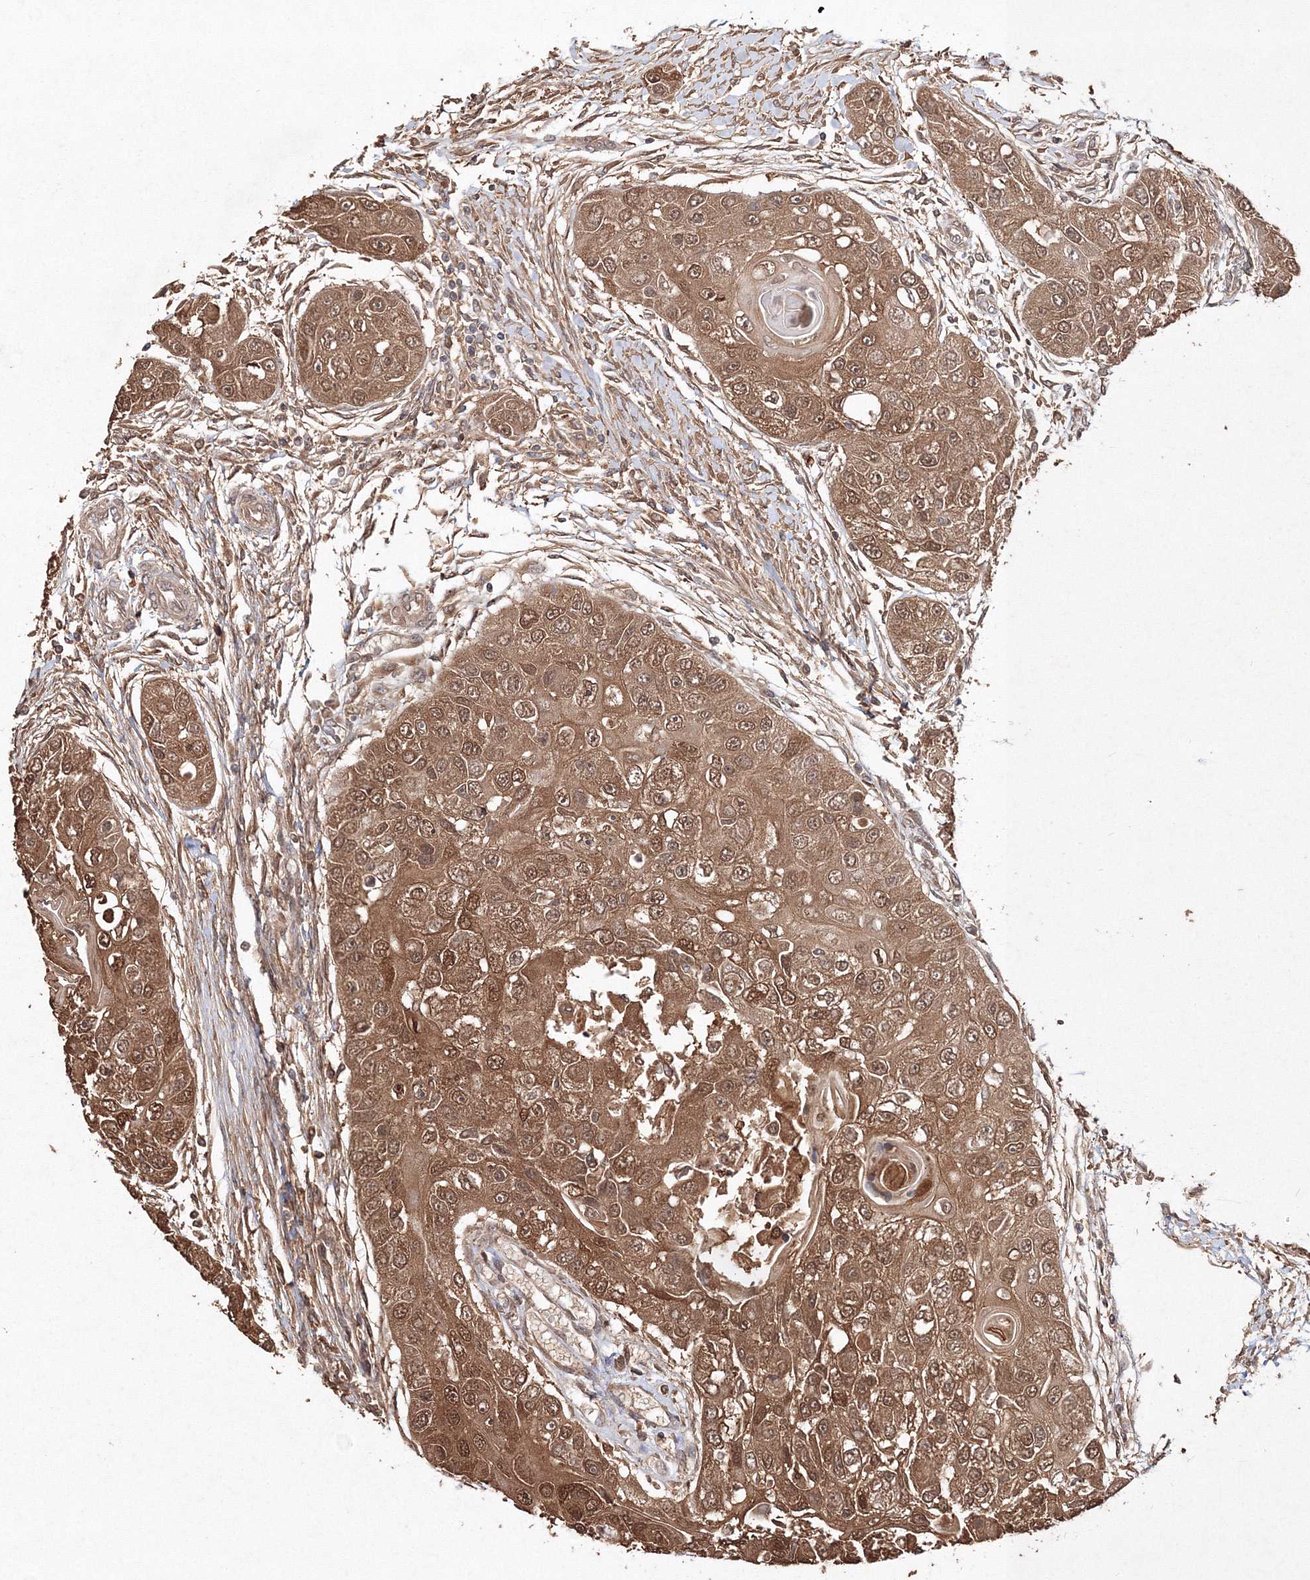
{"staining": {"intensity": "moderate", "quantity": ">75%", "location": "cytoplasmic/membranous,nuclear"}, "tissue": "head and neck cancer", "cell_type": "Tumor cells", "image_type": "cancer", "snomed": [{"axis": "morphology", "description": "Normal tissue, NOS"}, {"axis": "morphology", "description": "Squamous cell carcinoma, NOS"}, {"axis": "topography", "description": "Skeletal muscle"}, {"axis": "topography", "description": "Head-Neck"}], "caption": "A micrograph showing moderate cytoplasmic/membranous and nuclear positivity in approximately >75% of tumor cells in squamous cell carcinoma (head and neck), as visualized by brown immunohistochemical staining.", "gene": "S100A11", "patient": {"sex": "male", "age": 51}}